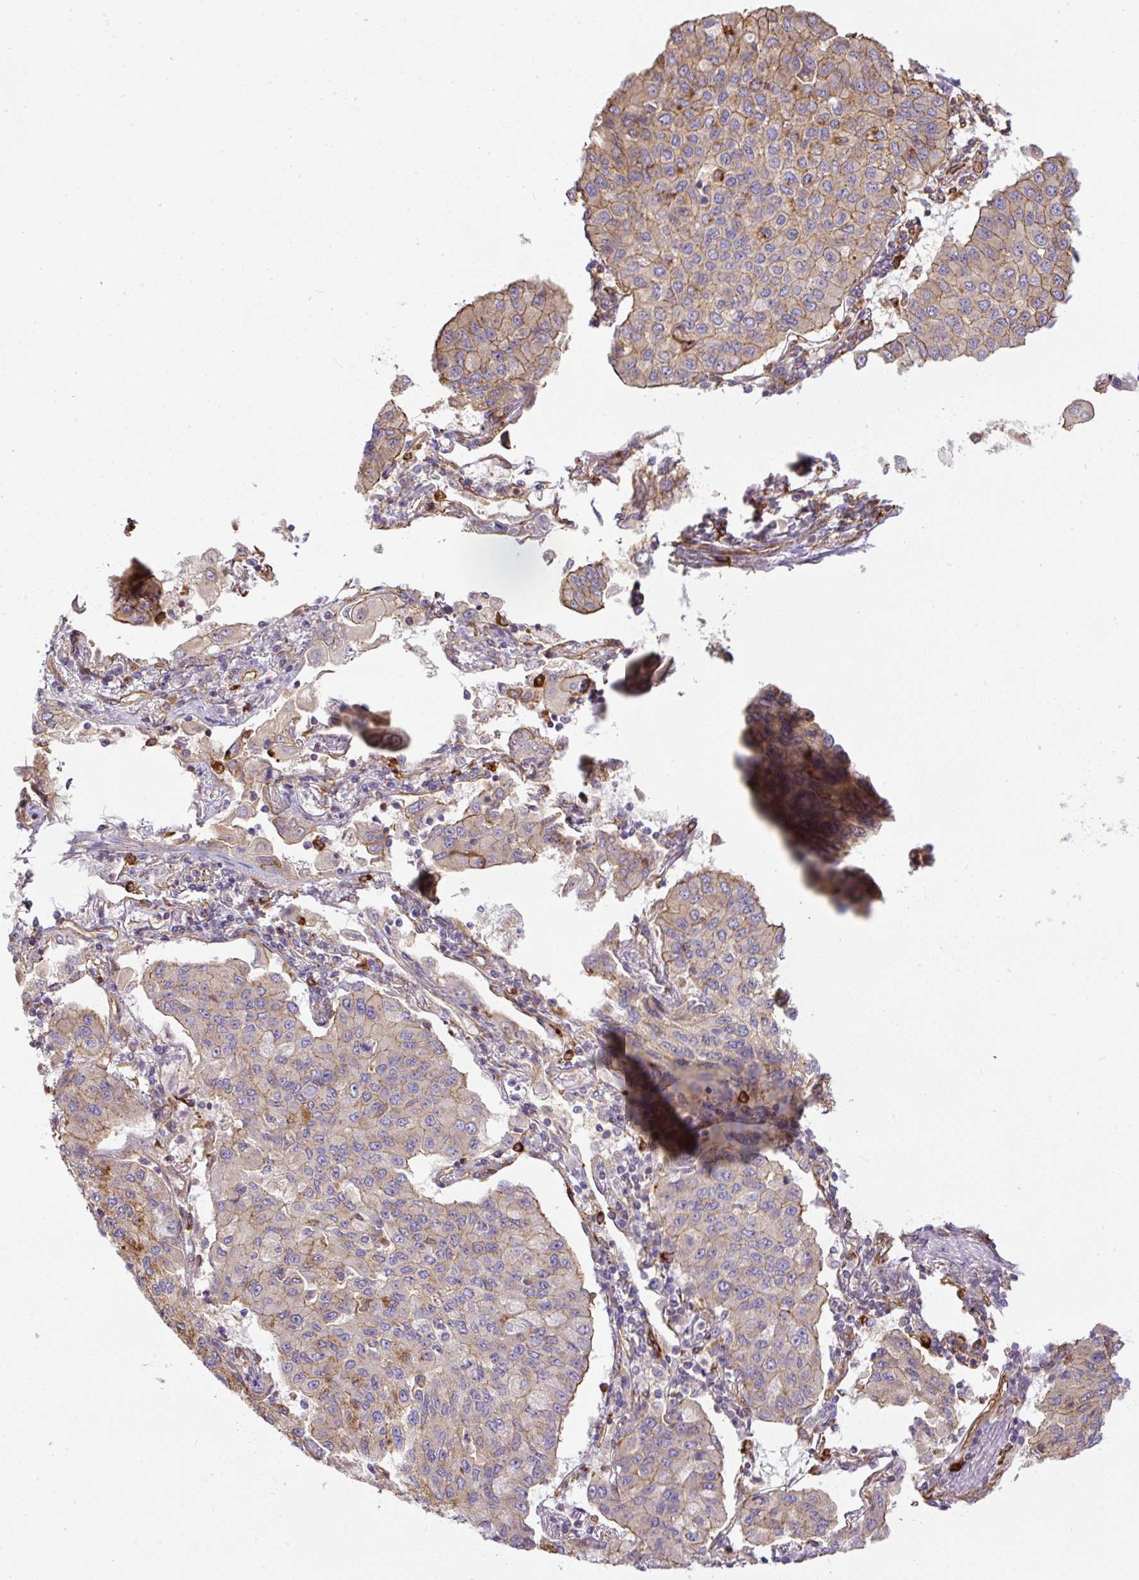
{"staining": {"intensity": "moderate", "quantity": "25%-75%", "location": "cytoplasmic/membranous"}, "tissue": "lung cancer", "cell_type": "Tumor cells", "image_type": "cancer", "snomed": [{"axis": "morphology", "description": "Squamous cell carcinoma, NOS"}, {"axis": "topography", "description": "Lung"}], "caption": "IHC (DAB) staining of human squamous cell carcinoma (lung) shows moderate cytoplasmic/membranous protein expression in approximately 25%-75% of tumor cells.", "gene": "B3GALT5", "patient": {"sex": "male", "age": 74}}